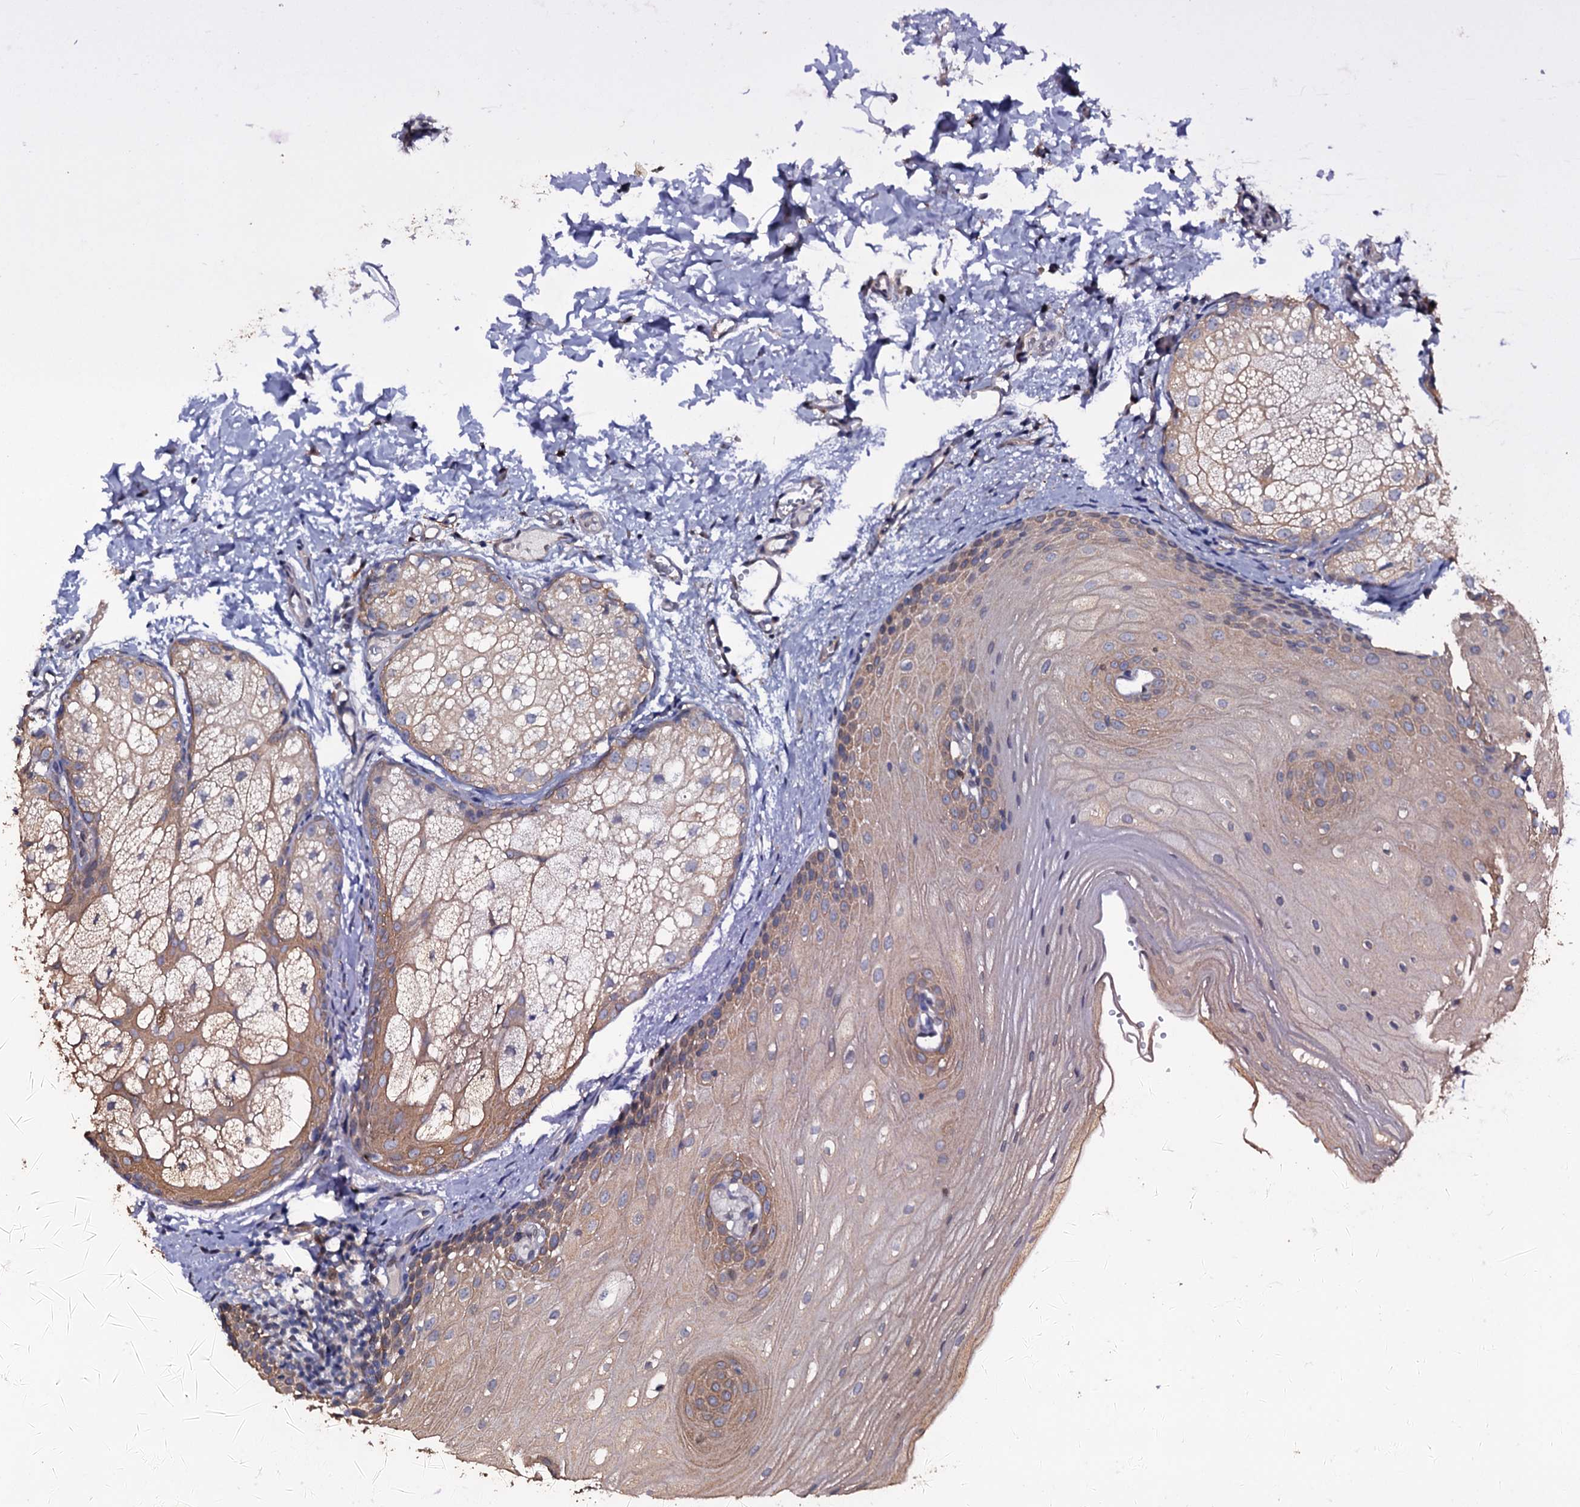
{"staining": {"intensity": "moderate", "quantity": ">75%", "location": "cytoplasmic/membranous"}, "tissue": "oral mucosa", "cell_type": "Squamous epithelial cells", "image_type": "normal", "snomed": [{"axis": "morphology", "description": "Normal tissue, NOS"}, {"axis": "topography", "description": "Oral tissue"}], "caption": "Immunohistochemical staining of normal human oral mucosa demonstrates medium levels of moderate cytoplasmic/membranous expression in approximately >75% of squamous epithelial cells.", "gene": "CRYL1", "patient": {"sex": "female", "age": 70}}